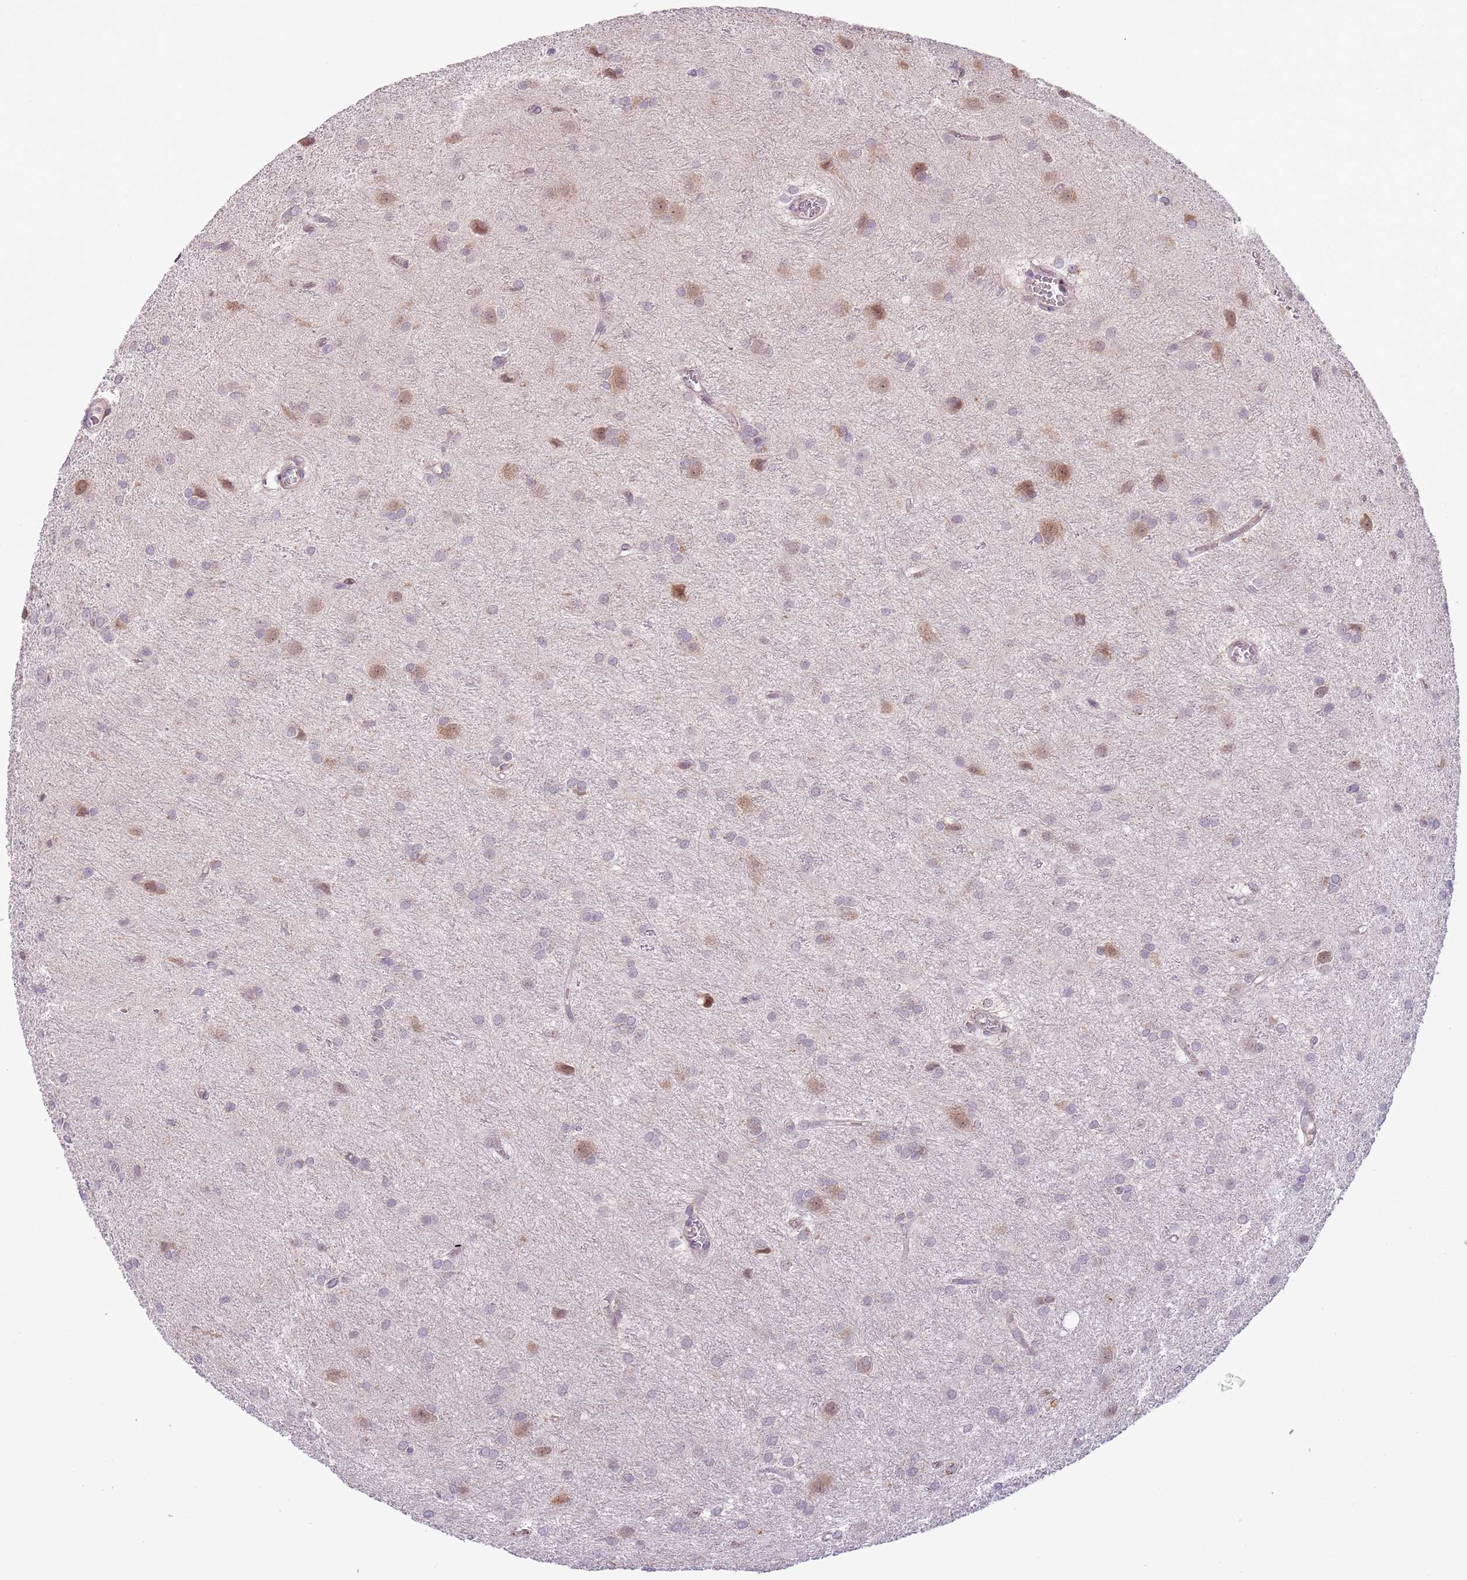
{"staining": {"intensity": "negative", "quantity": "none", "location": "none"}, "tissue": "glioma", "cell_type": "Tumor cells", "image_type": "cancer", "snomed": [{"axis": "morphology", "description": "Glioma, malignant, High grade"}, {"axis": "topography", "description": "Brain"}], "caption": "Immunohistochemistry (IHC) of human malignant high-grade glioma displays no staining in tumor cells. (DAB (3,3'-diaminobenzidine) immunohistochemistry, high magnification).", "gene": "MLLT11", "patient": {"sex": "female", "age": 50}}